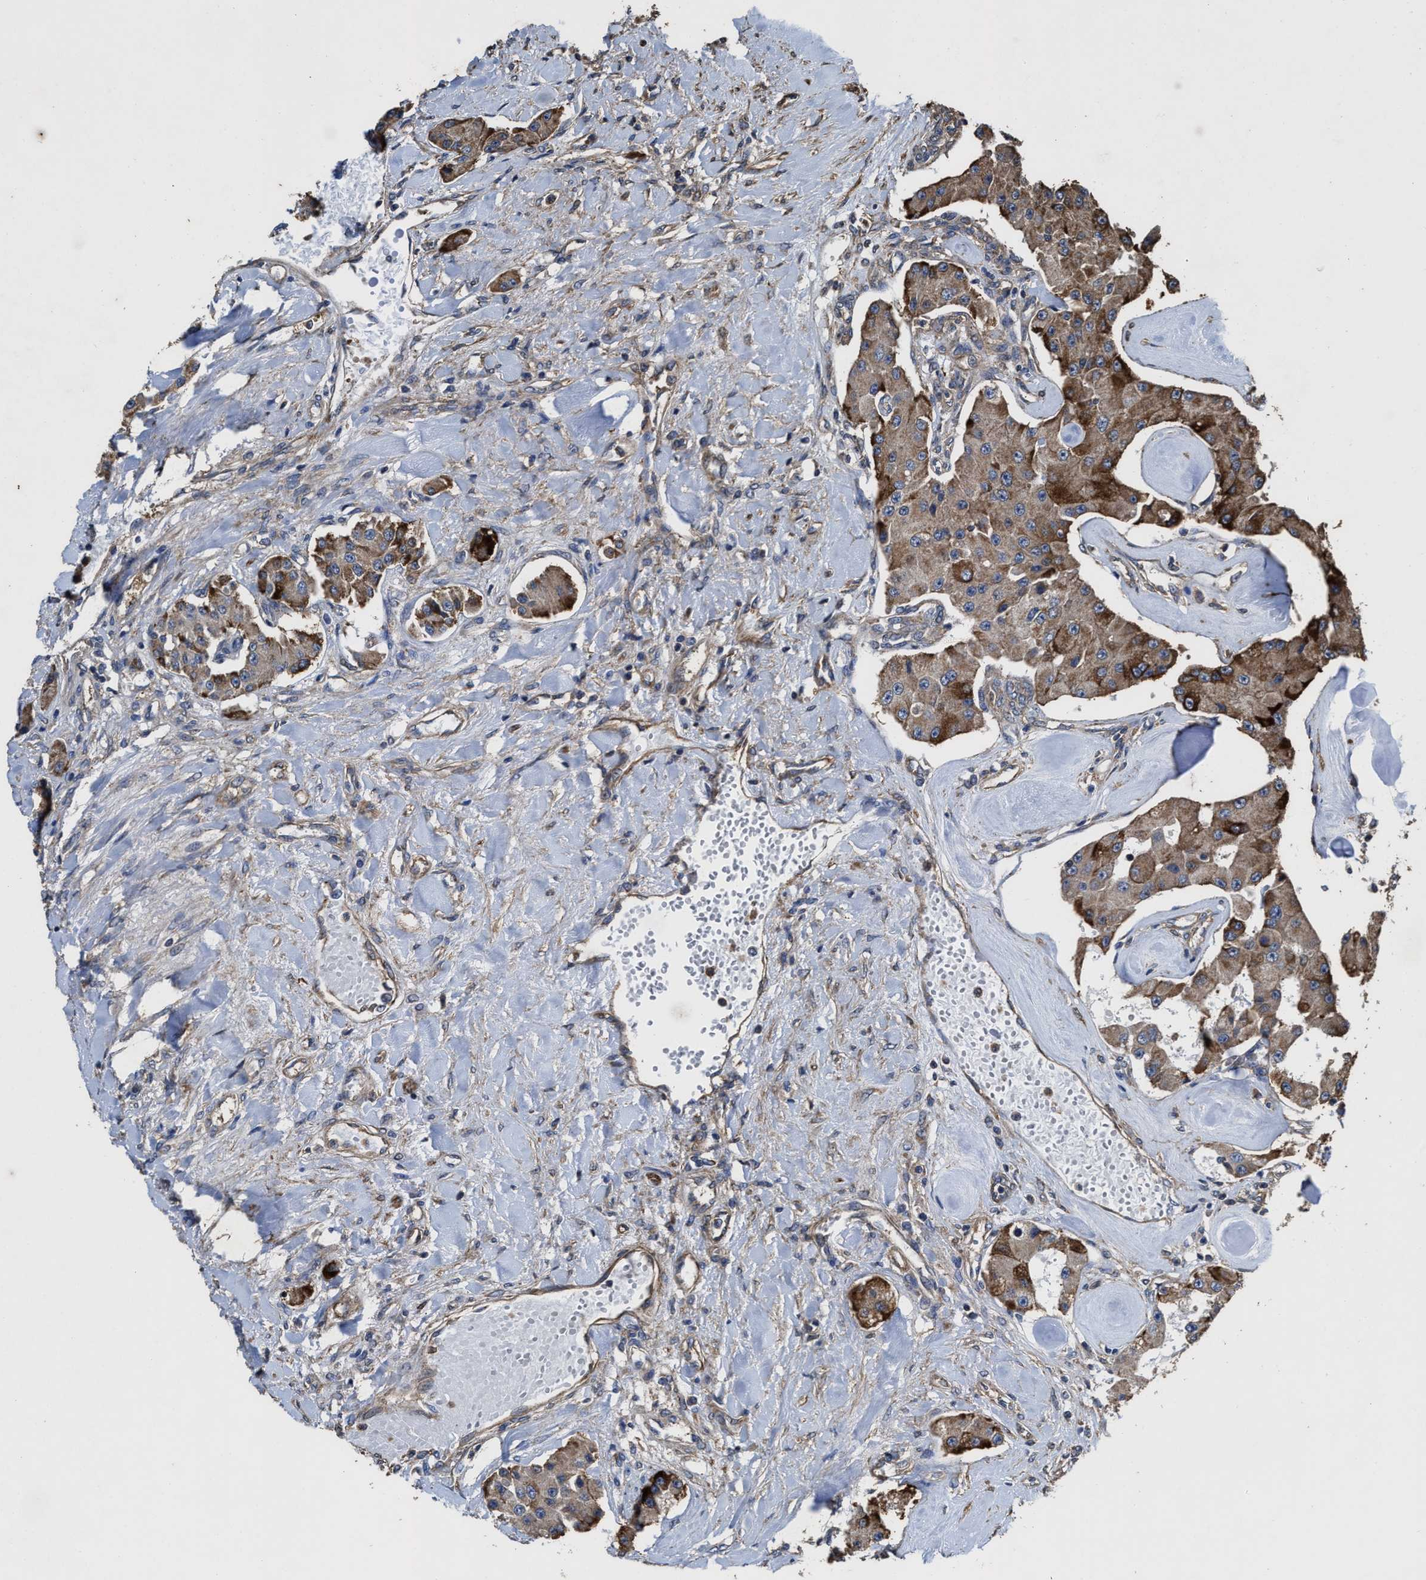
{"staining": {"intensity": "moderate", "quantity": ">75%", "location": "cytoplasmic/membranous"}, "tissue": "carcinoid", "cell_type": "Tumor cells", "image_type": "cancer", "snomed": [{"axis": "morphology", "description": "Carcinoid, malignant, NOS"}, {"axis": "topography", "description": "Pancreas"}], "caption": "This histopathology image demonstrates immunohistochemistry staining of human carcinoid (malignant), with medium moderate cytoplasmic/membranous positivity in about >75% of tumor cells.", "gene": "SFXN4", "patient": {"sex": "male", "age": 41}}